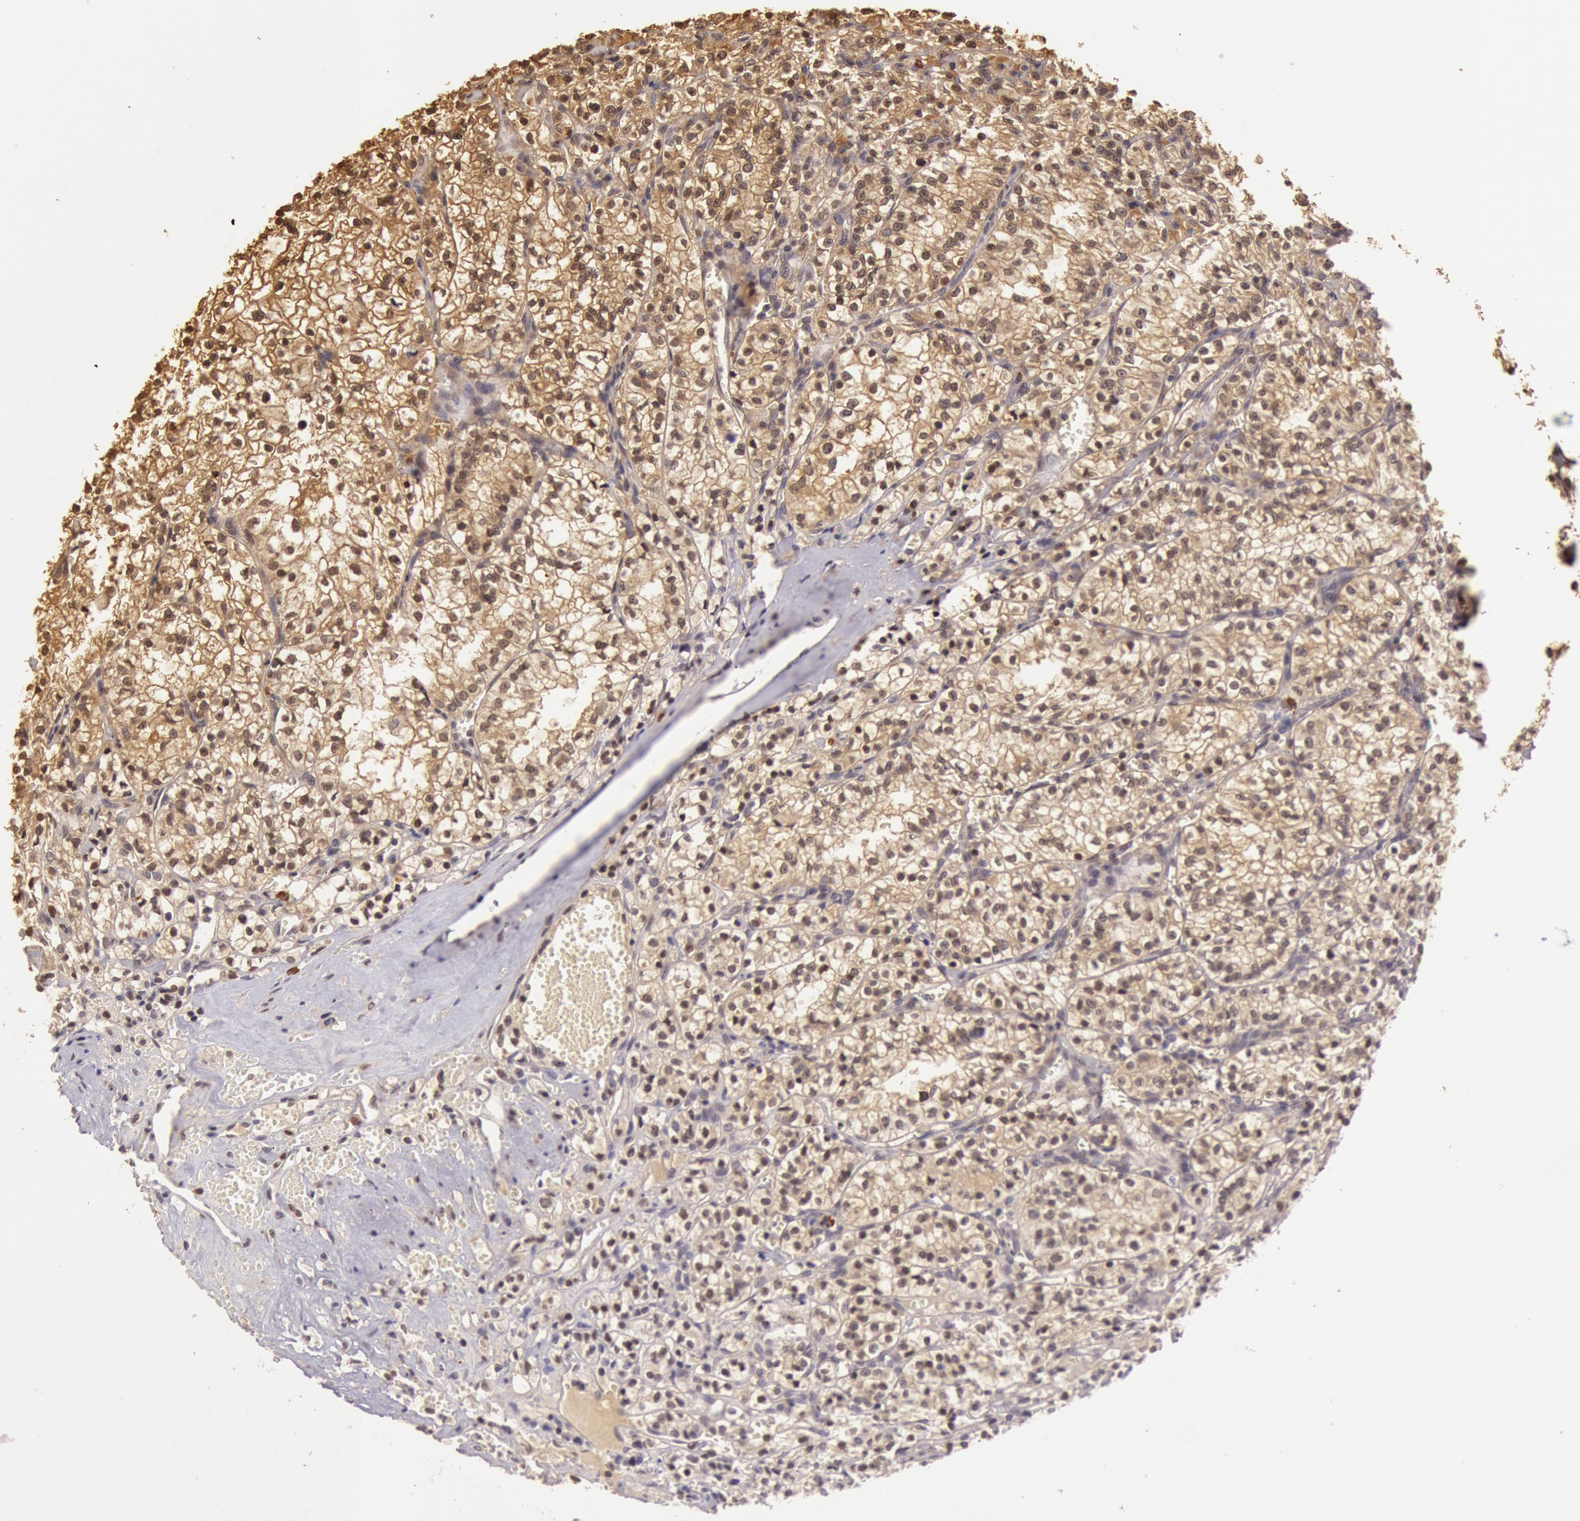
{"staining": {"intensity": "weak", "quantity": ">75%", "location": "cytoplasmic/membranous,nuclear"}, "tissue": "renal cancer", "cell_type": "Tumor cells", "image_type": "cancer", "snomed": [{"axis": "morphology", "description": "Adenocarcinoma, NOS"}, {"axis": "topography", "description": "Kidney"}], "caption": "Immunohistochemical staining of human adenocarcinoma (renal) demonstrates low levels of weak cytoplasmic/membranous and nuclear protein staining in approximately >75% of tumor cells.", "gene": "SOD1", "patient": {"sex": "male", "age": 61}}